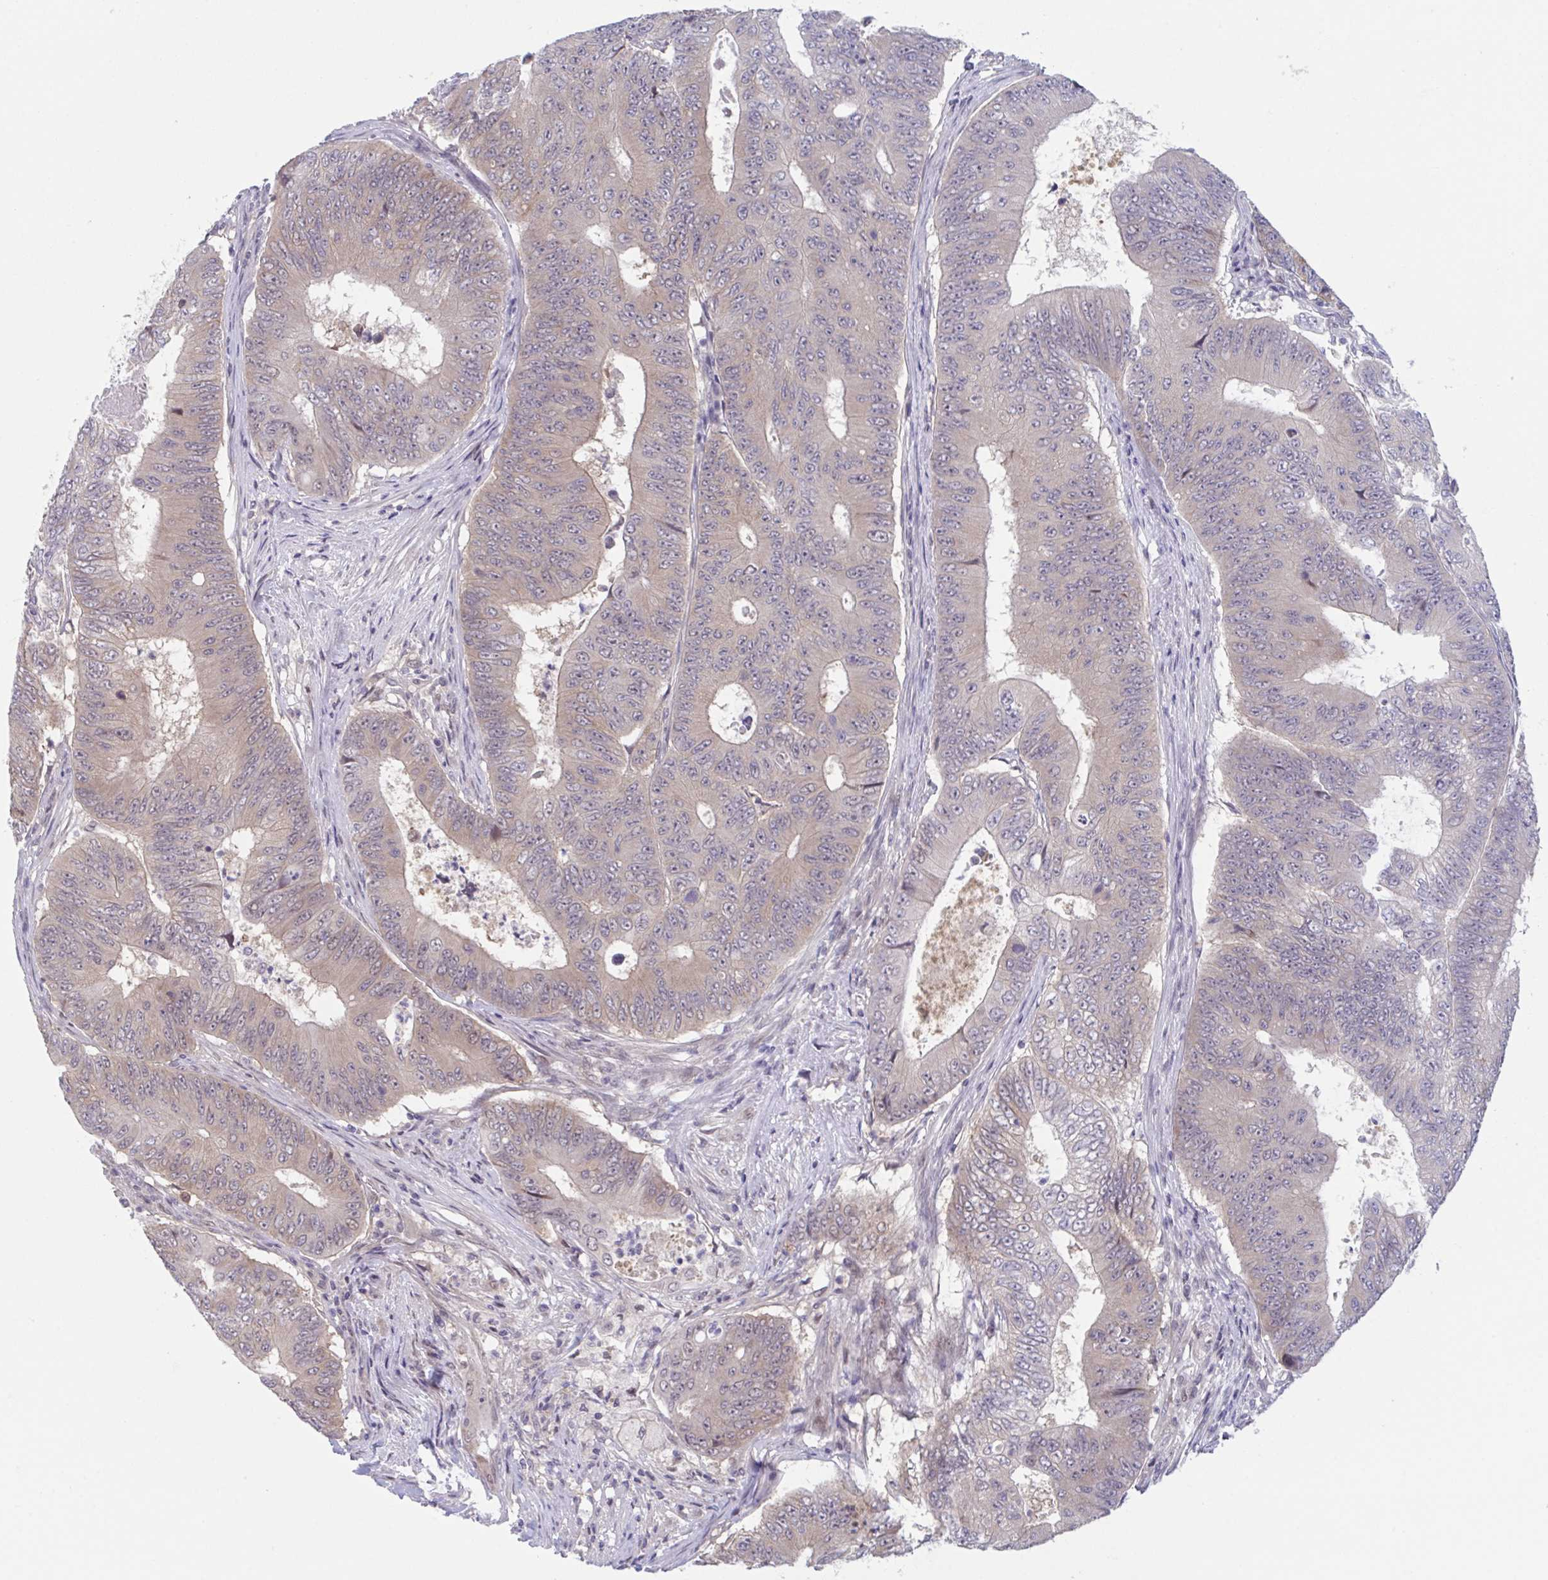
{"staining": {"intensity": "weak", "quantity": "25%-75%", "location": "cytoplasmic/membranous"}, "tissue": "colorectal cancer", "cell_type": "Tumor cells", "image_type": "cancer", "snomed": [{"axis": "morphology", "description": "Adenocarcinoma, NOS"}, {"axis": "topography", "description": "Colon"}], "caption": "Colorectal cancer stained with a brown dye shows weak cytoplasmic/membranous positive positivity in approximately 25%-75% of tumor cells.", "gene": "RIOK1", "patient": {"sex": "female", "age": 48}}